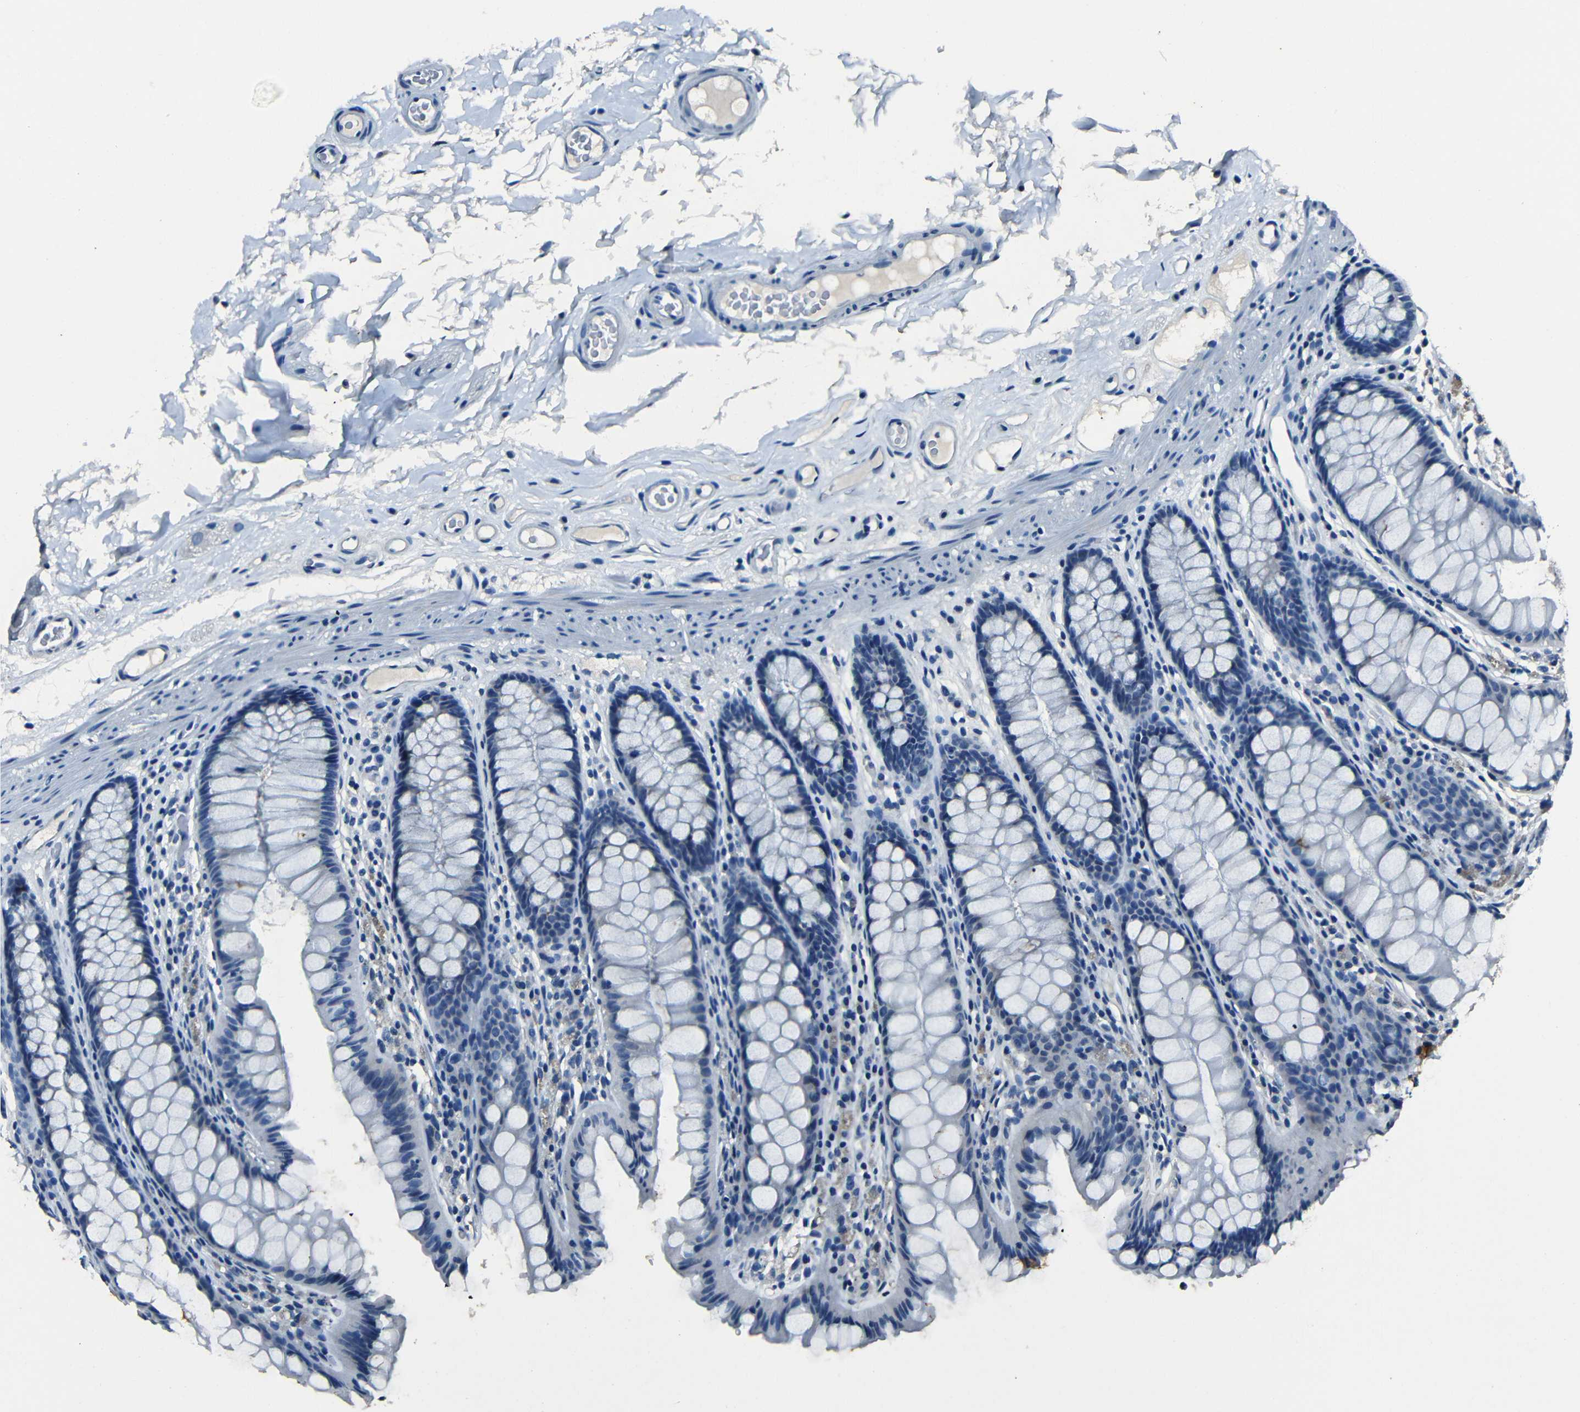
{"staining": {"intensity": "negative", "quantity": "none", "location": "none"}, "tissue": "colon", "cell_type": "Endothelial cells", "image_type": "normal", "snomed": [{"axis": "morphology", "description": "Normal tissue, NOS"}, {"axis": "topography", "description": "Colon"}], "caption": "Immunohistochemical staining of normal colon exhibits no significant expression in endothelial cells.", "gene": "NCMAP", "patient": {"sex": "female", "age": 55}}